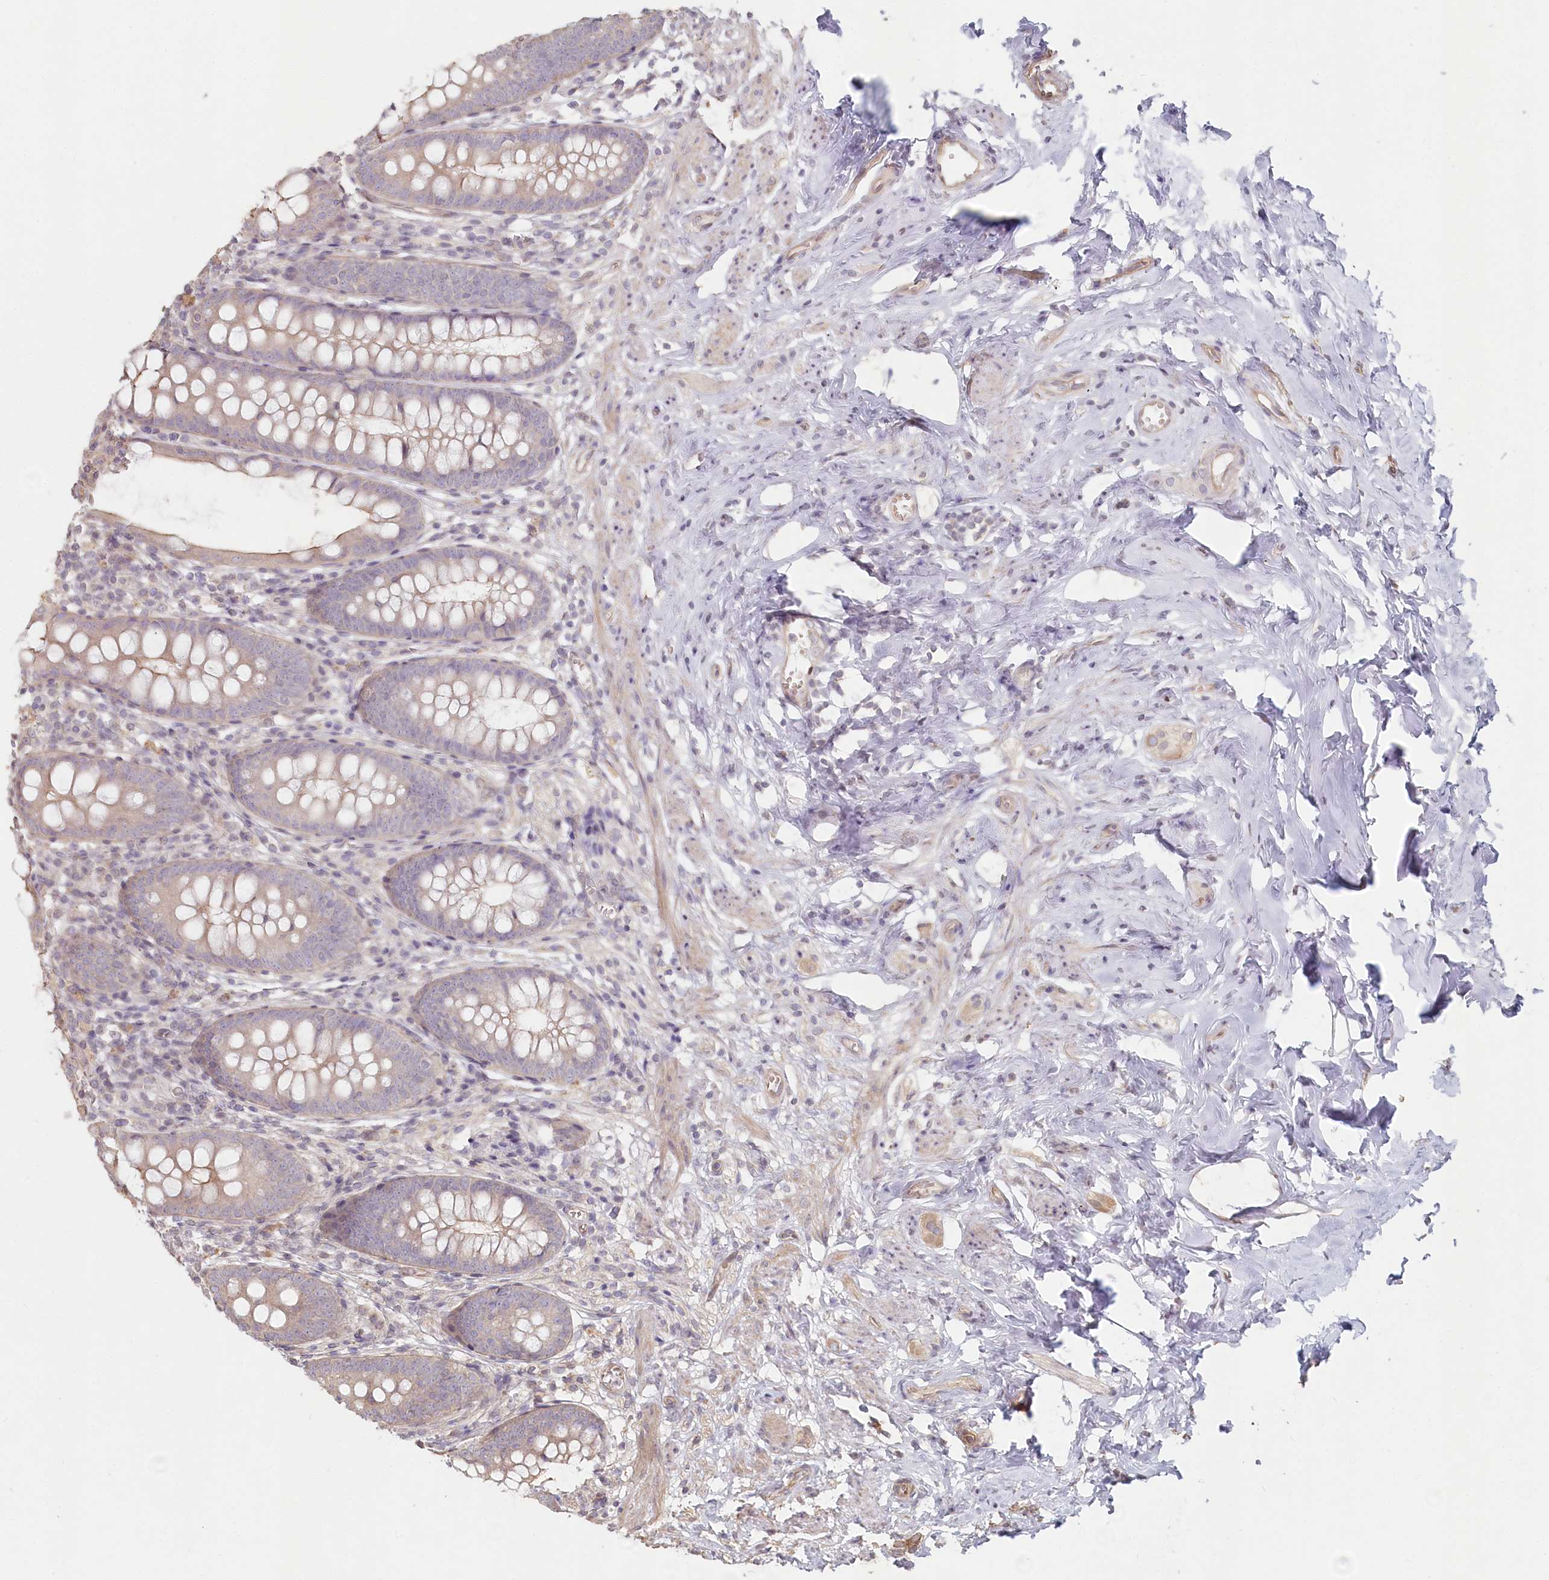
{"staining": {"intensity": "moderate", "quantity": "<25%", "location": "cytoplasmic/membranous"}, "tissue": "appendix", "cell_type": "Glandular cells", "image_type": "normal", "snomed": [{"axis": "morphology", "description": "Normal tissue, NOS"}, {"axis": "topography", "description": "Appendix"}], "caption": "Immunohistochemistry (IHC) (DAB (3,3'-diaminobenzidine)) staining of normal human appendix demonstrates moderate cytoplasmic/membranous protein expression in approximately <25% of glandular cells.", "gene": "TCHP", "patient": {"sex": "female", "age": 51}}